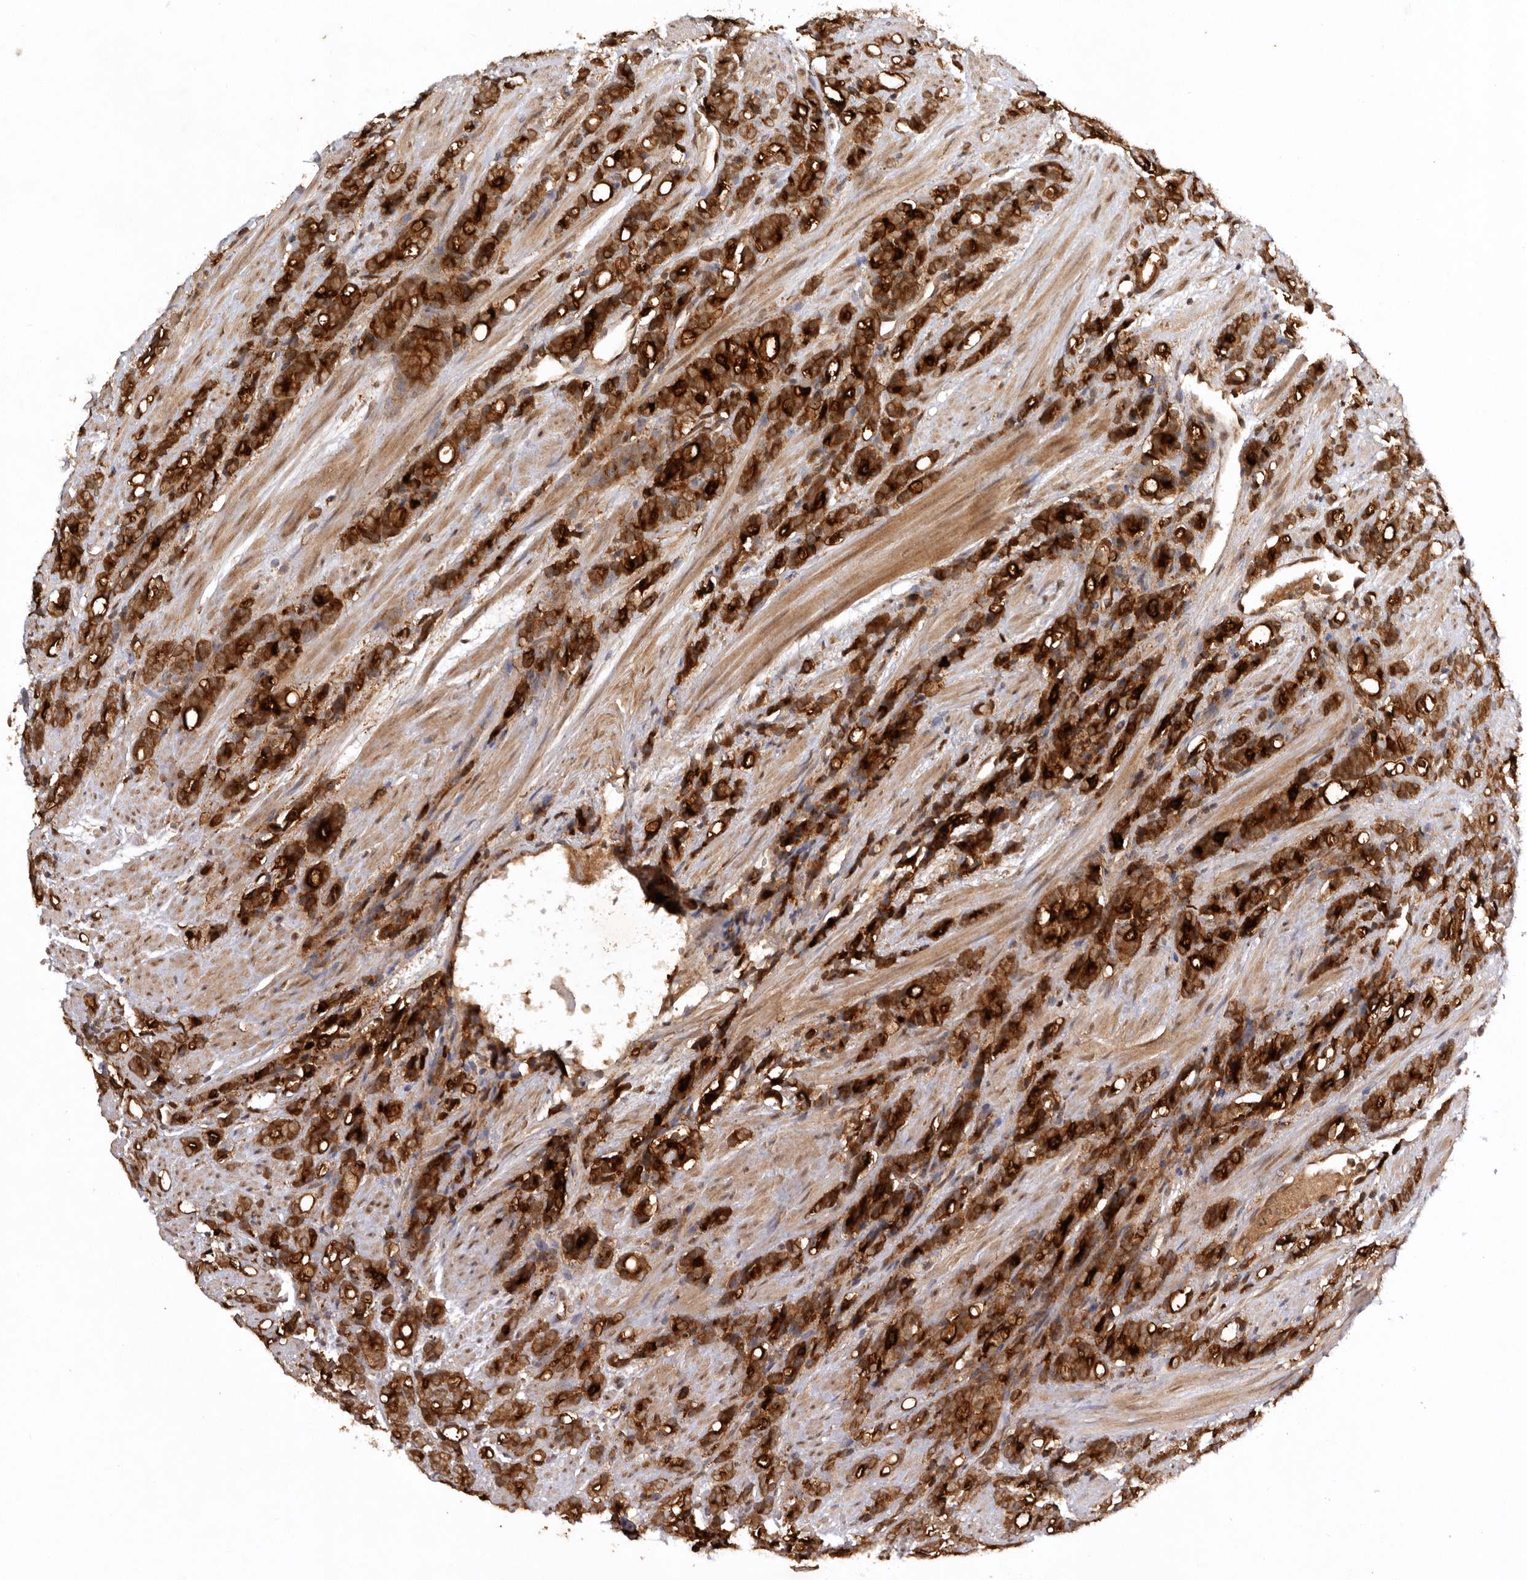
{"staining": {"intensity": "strong", "quantity": ">75%", "location": "cytoplasmic/membranous"}, "tissue": "prostate cancer", "cell_type": "Tumor cells", "image_type": "cancer", "snomed": [{"axis": "morphology", "description": "Adenocarcinoma, High grade"}, {"axis": "topography", "description": "Prostate"}], "caption": "Prostate high-grade adenocarcinoma stained for a protein exhibits strong cytoplasmic/membranous positivity in tumor cells. The staining is performed using DAB (3,3'-diaminobenzidine) brown chromogen to label protein expression. The nuclei are counter-stained blue using hematoxylin.", "gene": "TARS2", "patient": {"sex": "male", "age": 62}}